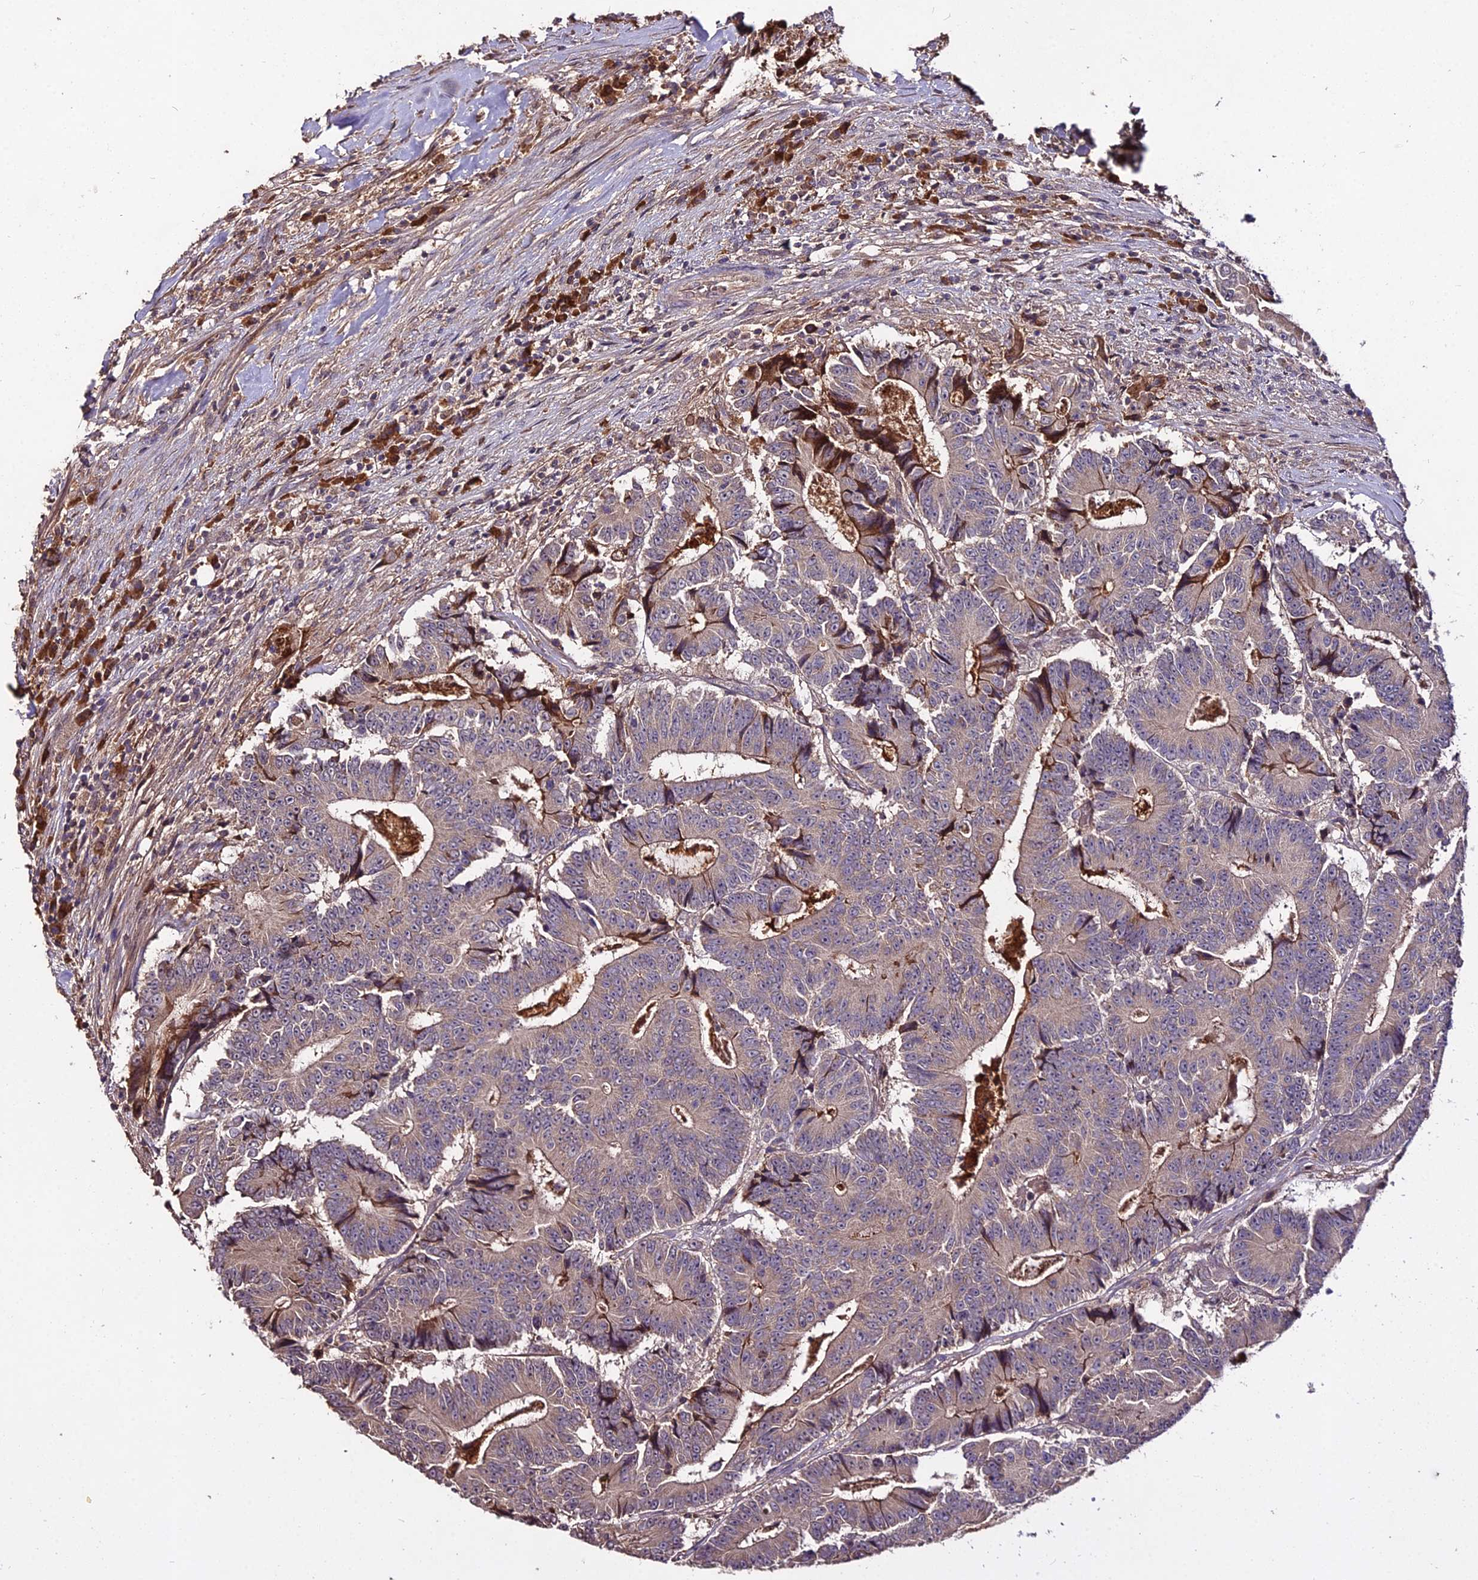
{"staining": {"intensity": "weak", "quantity": "<25%", "location": "cytoplasmic/membranous"}, "tissue": "colorectal cancer", "cell_type": "Tumor cells", "image_type": "cancer", "snomed": [{"axis": "morphology", "description": "Adenocarcinoma, NOS"}, {"axis": "topography", "description": "Colon"}], "caption": "High power microscopy micrograph of an immunohistochemistry micrograph of colorectal adenocarcinoma, revealing no significant expression in tumor cells.", "gene": "KCTD16", "patient": {"sex": "male", "age": 83}}